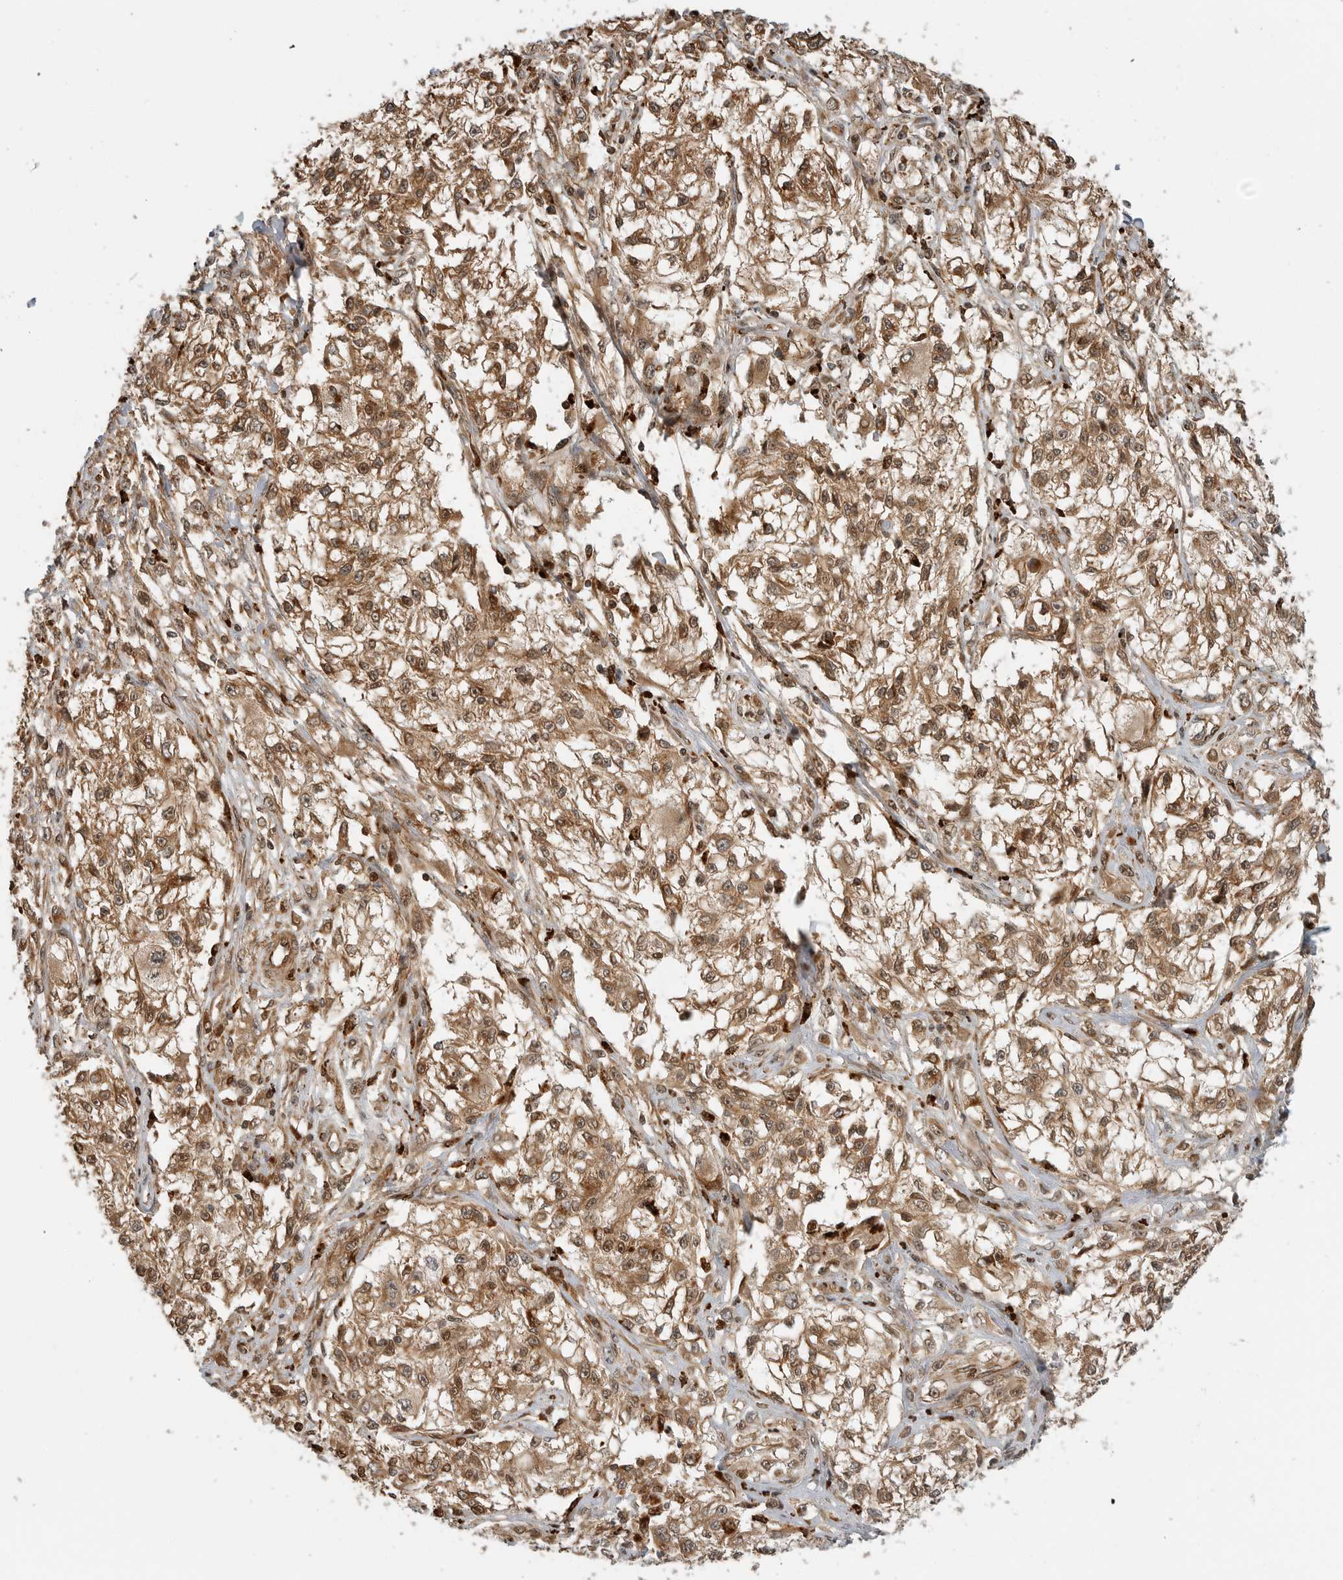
{"staining": {"intensity": "moderate", "quantity": ">75%", "location": "cytoplasmic/membranous,nuclear"}, "tissue": "melanoma", "cell_type": "Tumor cells", "image_type": "cancer", "snomed": [{"axis": "morphology", "description": "Malignant melanoma, NOS"}, {"axis": "topography", "description": "Skin of head"}], "caption": "The image displays a brown stain indicating the presence of a protein in the cytoplasmic/membranous and nuclear of tumor cells in melanoma.", "gene": "STRAP", "patient": {"sex": "male", "age": 83}}